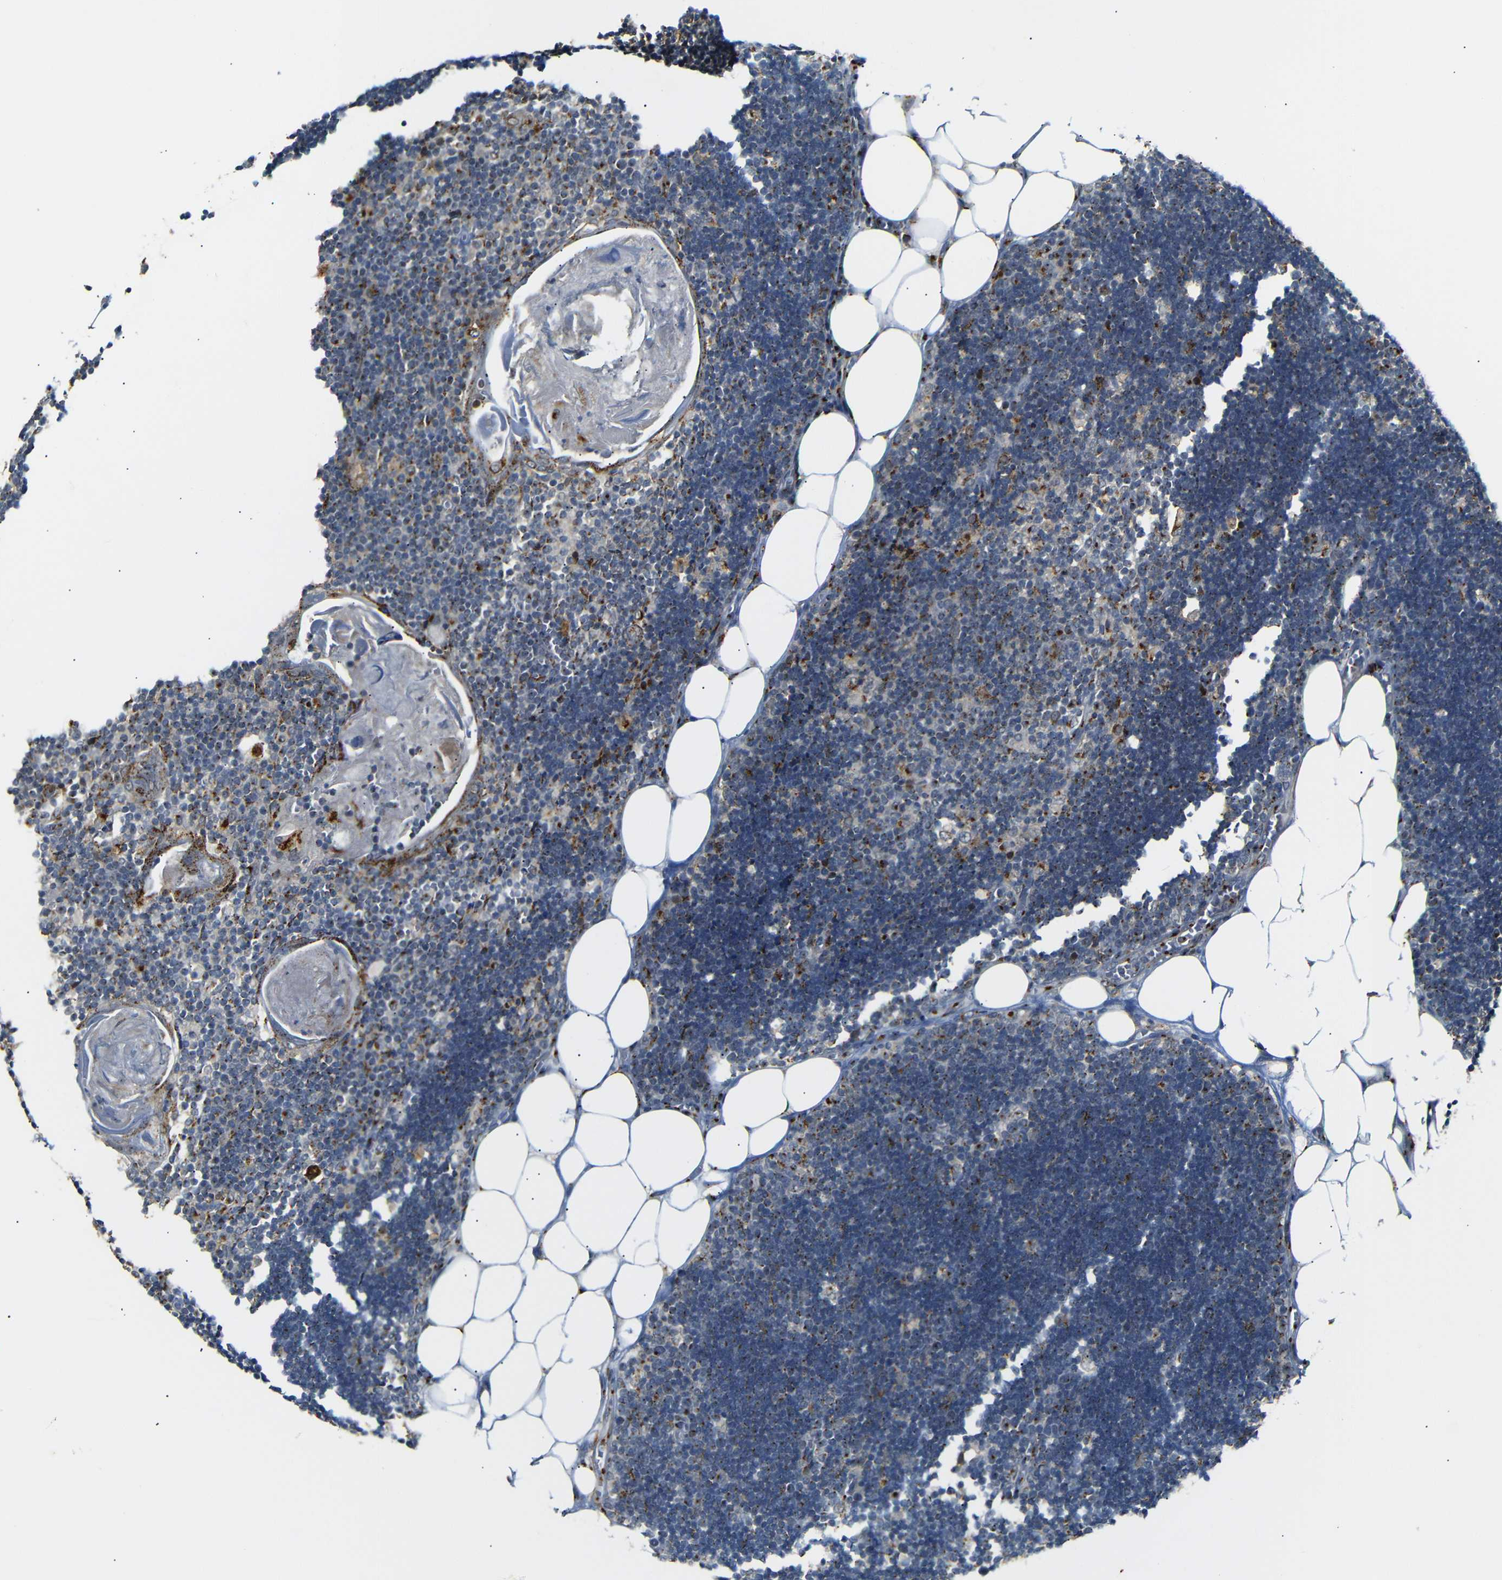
{"staining": {"intensity": "moderate", "quantity": ">75%", "location": "cytoplasmic/membranous"}, "tissue": "lymph node", "cell_type": "Germinal center cells", "image_type": "normal", "snomed": [{"axis": "morphology", "description": "Normal tissue, NOS"}, {"axis": "topography", "description": "Lymph node"}], "caption": "DAB immunohistochemical staining of benign human lymph node exhibits moderate cytoplasmic/membranous protein staining in about >75% of germinal center cells.", "gene": "TGOLN2", "patient": {"sex": "male", "age": 33}}